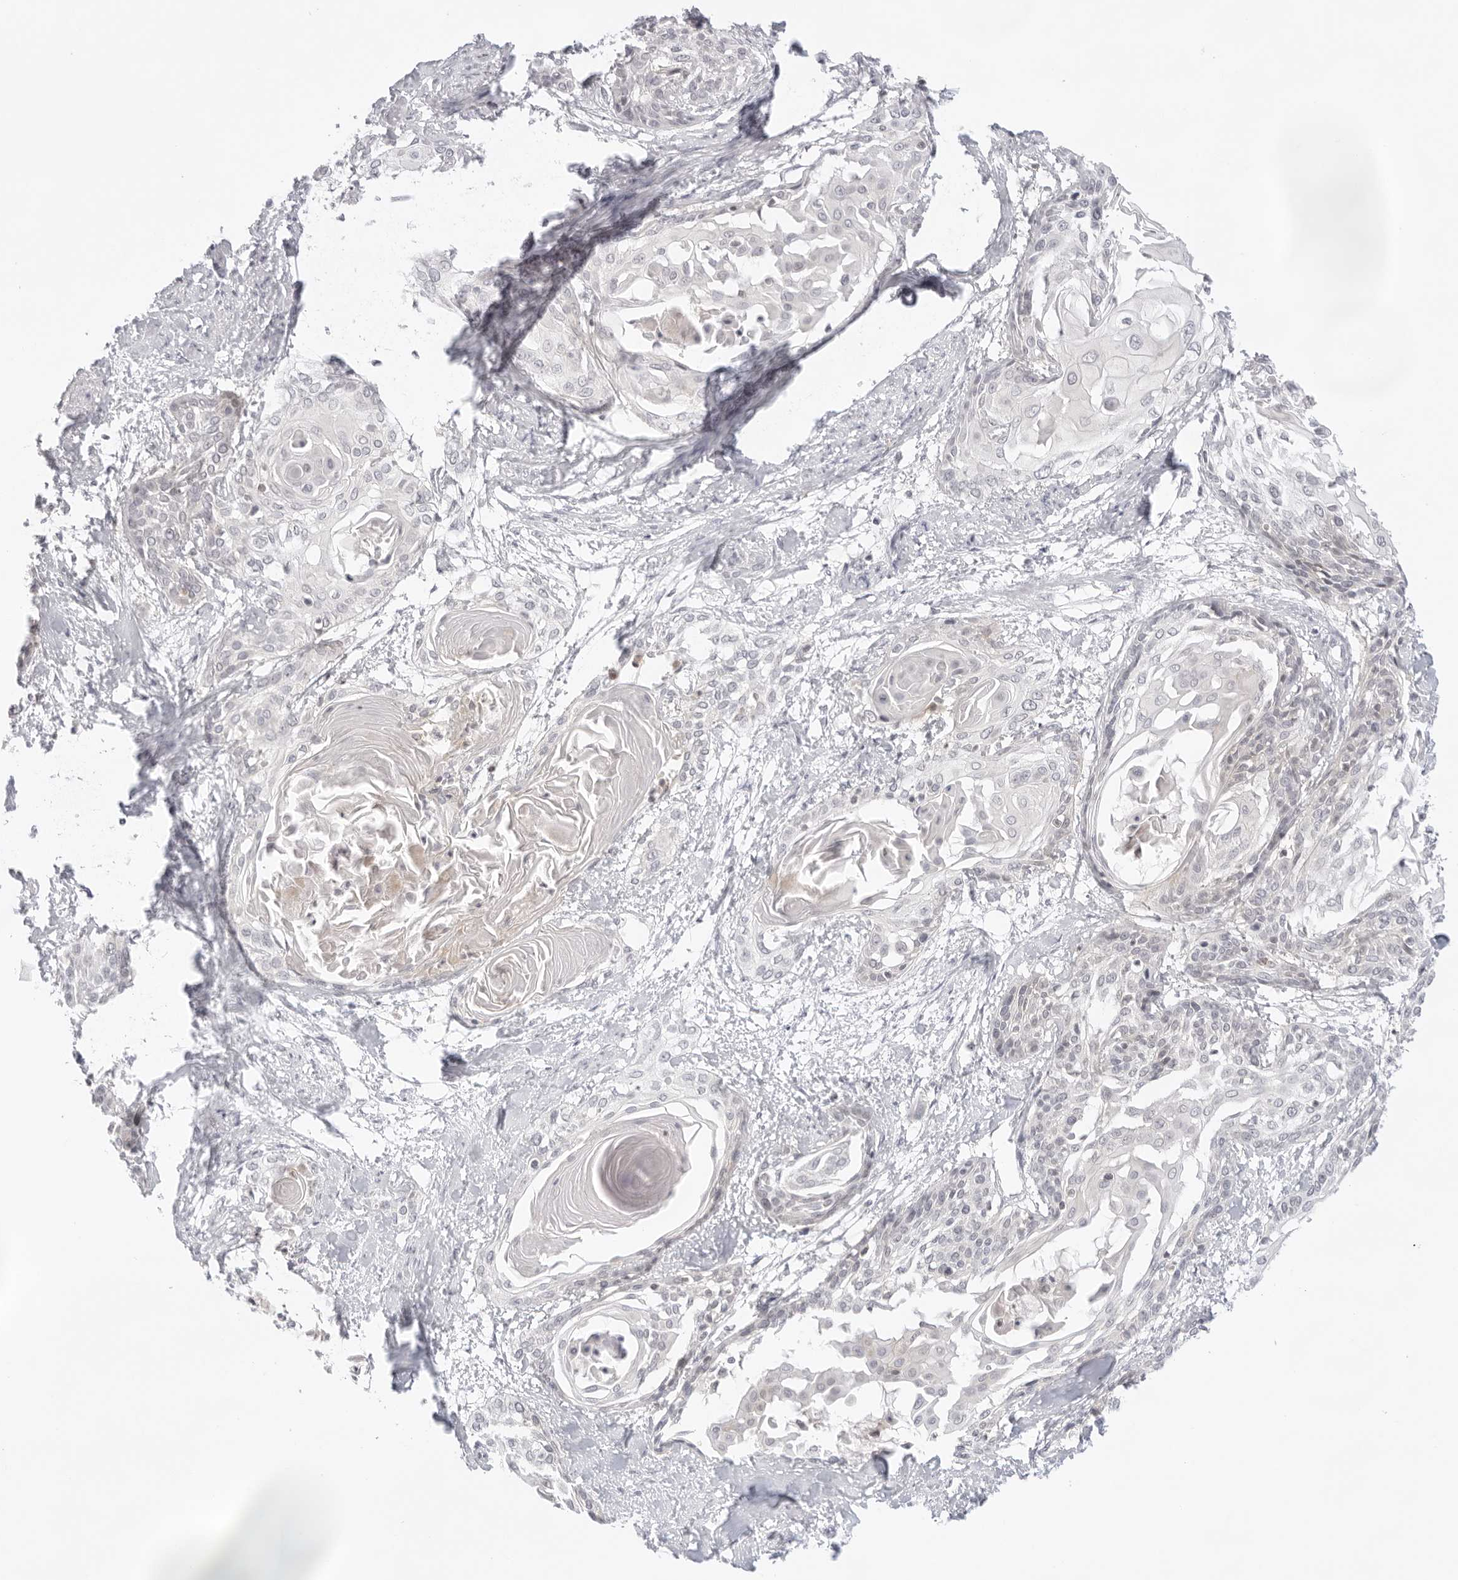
{"staining": {"intensity": "negative", "quantity": "none", "location": "none"}, "tissue": "cervical cancer", "cell_type": "Tumor cells", "image_type": "cancer", "snomed": [{"axis": "morphology", "description": "Squamous cell carcinoma, NOS"}, {"axis": "topography", "description": "Cervix"}], "caption": "High magnification brightfield microscopy of cervical squamous cell carcinoma stained with DAB (3,3'-diaminobenzidine) (brown) and counterstained with hematoxylin (blue): tumor cells show no significant expression.", "gene": "TNFRSF14", "patient": {"sex": "female", "age": 57}}